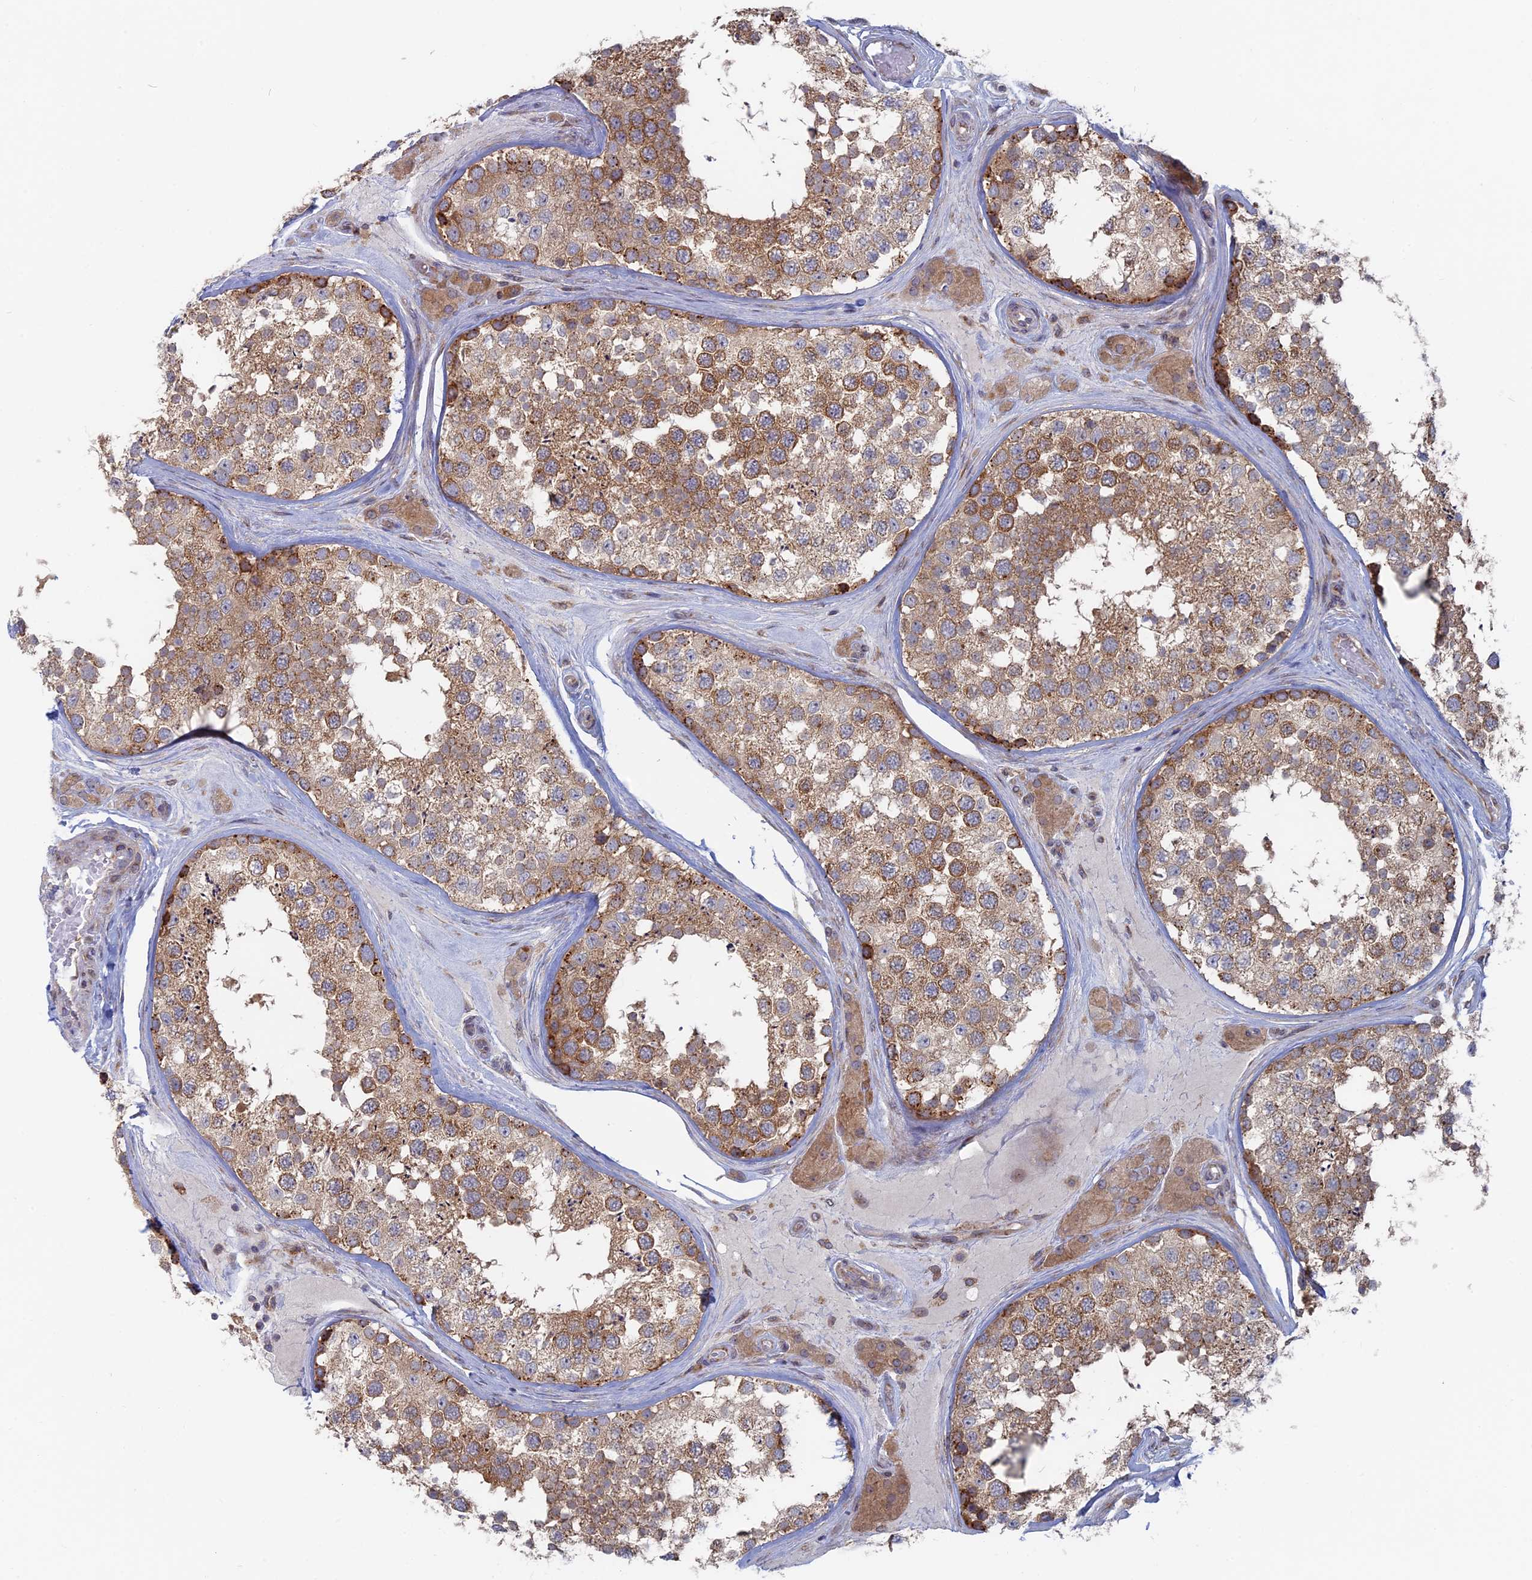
{"staining": {"intensity": "moderate", "quantity": ">75%", "location": "cytoplasmic/membranous"}, "tissue": "testis", "cell_type": "Cells in seminiferous ducts", "image_type": "normal", "snomed": [{"axis": "morphology", "description": "Normal tissue, NOS"}, {"axis": "topography", "description": "Testis"}], "caption": "Immunohistochemical staining of unremarkable human testis demonstrates moderate cytoplasmic/membranous protein staining in about >75% of cells in seminiferous ducts. The staining is performed using DAB (3,3'-diaminobenzidine) brown chromogen to label protein expression. The nuclei are counter-stained blue using hematoxylin.", "gene": "TBC1D30", "patient": {"sex": "male", "age": 46}}